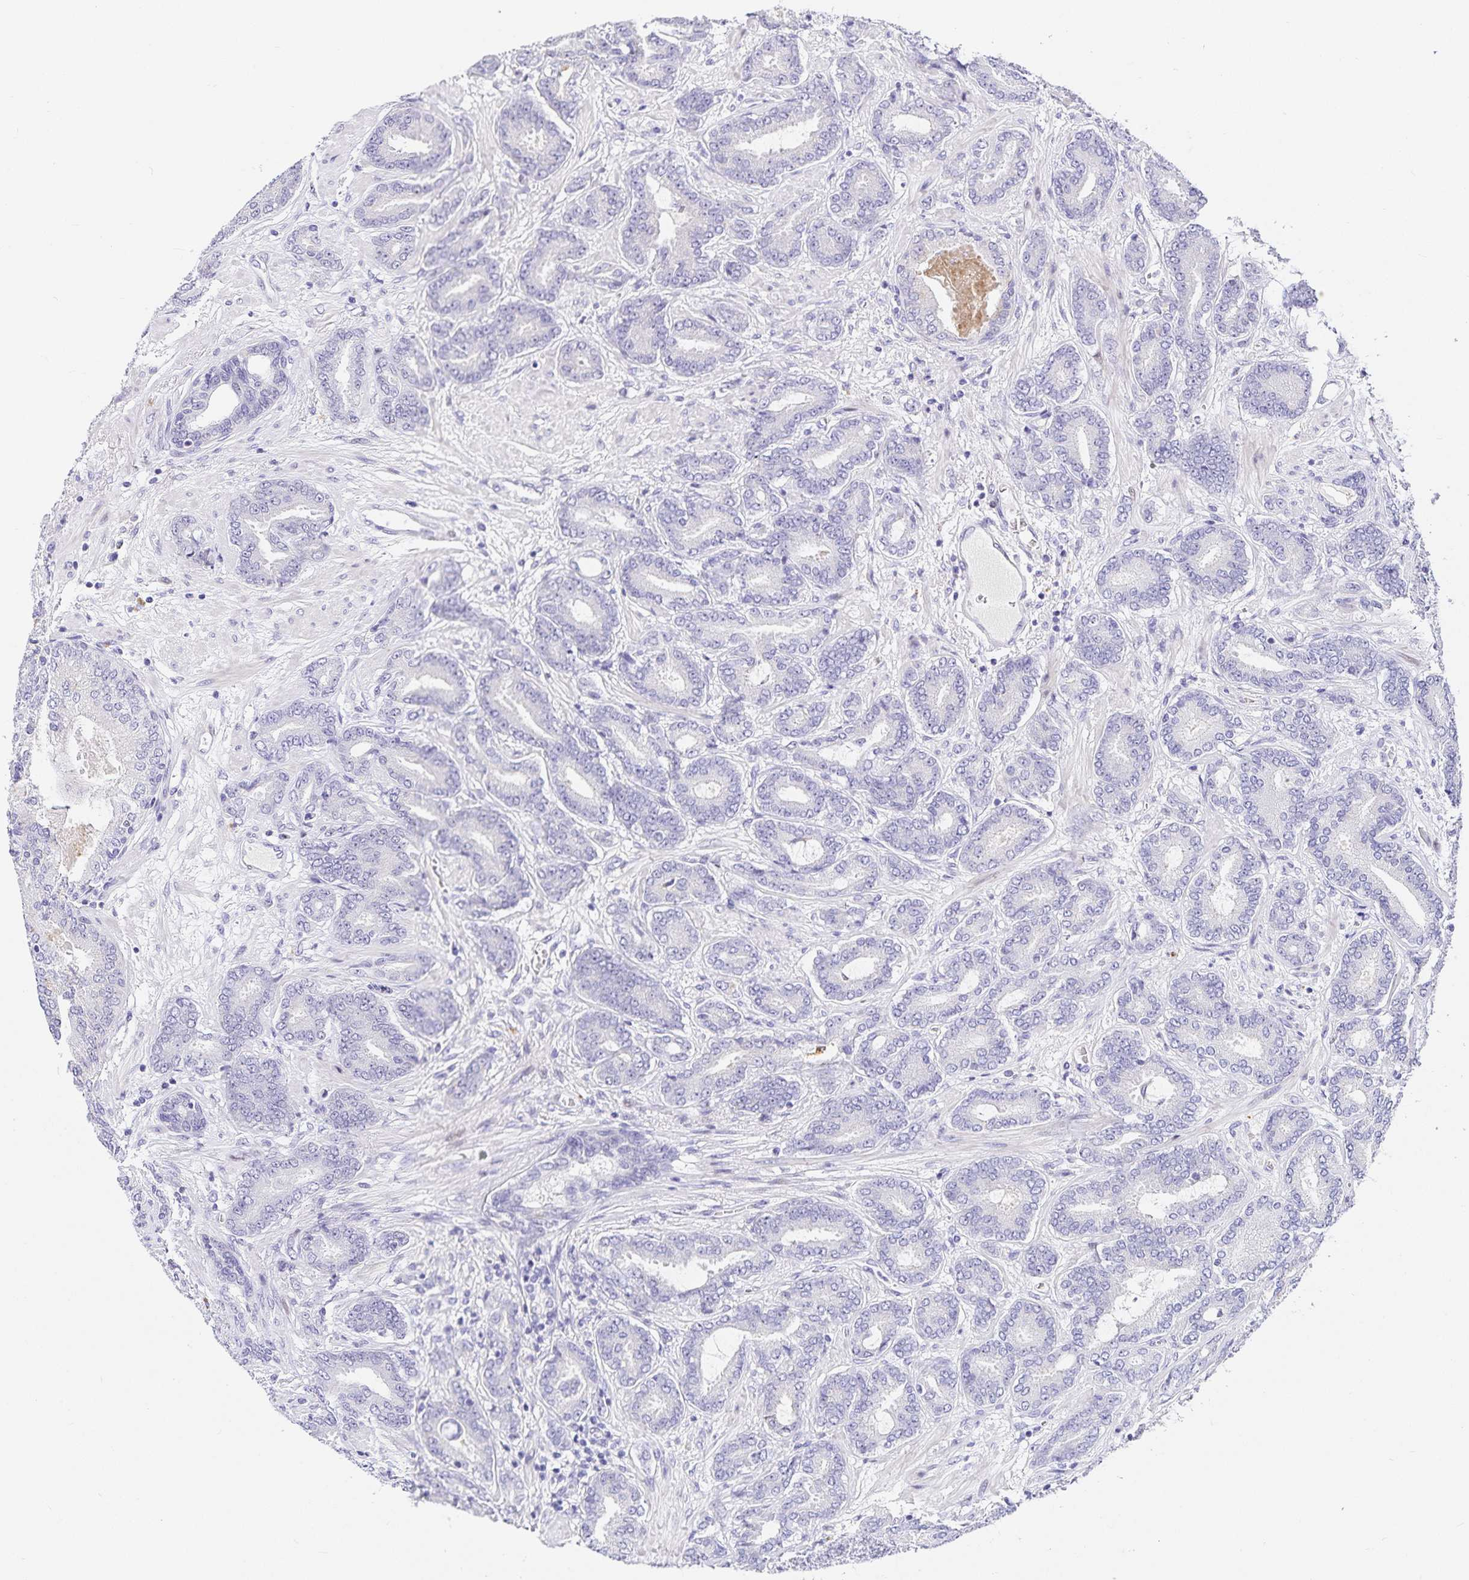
{"staining": {"intensity": "negative", "quantity": "none", "location": "none"}, "tissue": "prostate cancer", "cell_type": "Tumor cells", "image_type": "cancer", "snomed": [{"axis": "morphology", "description": "Adenocarcinoma, High grade"}, {"axis": "topography", "description": "Prostate"}], "caption": "Tumor cells are negative for protein expression in human prostate cancer.", "gene": "KBTBD13", "patient": {"sex": "male", "age": 62}}